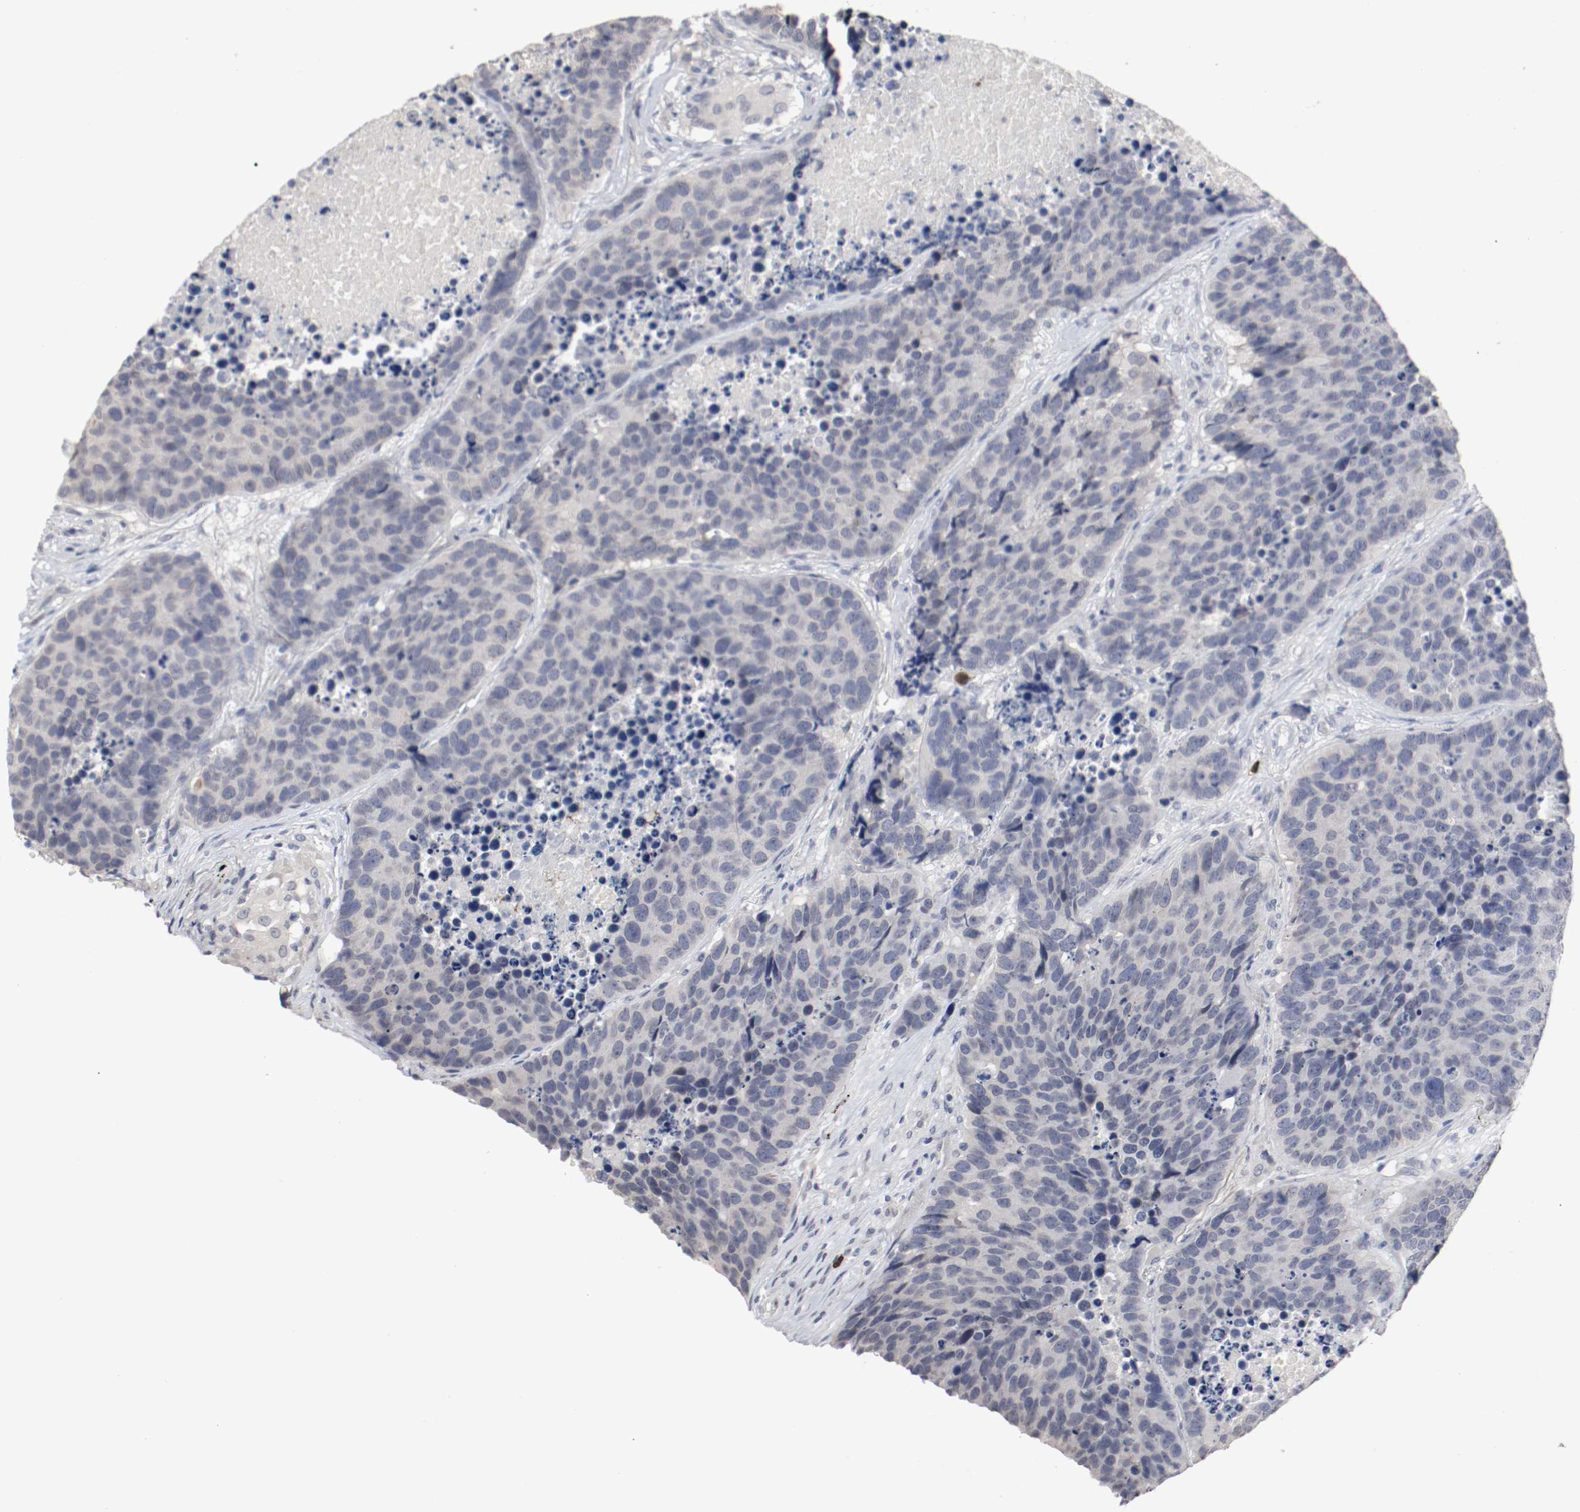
{"staining": {"intensity": "negative", "quantity": "none", "location": "none"}, "tissue": "carcinoid", "cell_type": "Tumor cells", "image_type": "cancer", "snomed": [{"axis": "morphology", "description": "Carcinoid, malignant, NOS"}, {"axis": "topography", "description": "Lung"}], "caption": "A photomicrograph of carcinoid (malignant) stained for a protein shows no brown staining in tumor cells. (Stains: DAB (3,3'-diaminobenzidine) immunohistochemistry (IHC) with hematoxylin counter stain, Microscopy: brightfield microscopy at high magnification).", "gene": "CEBPE", "patient": {"sex": "male", "age": 60}}